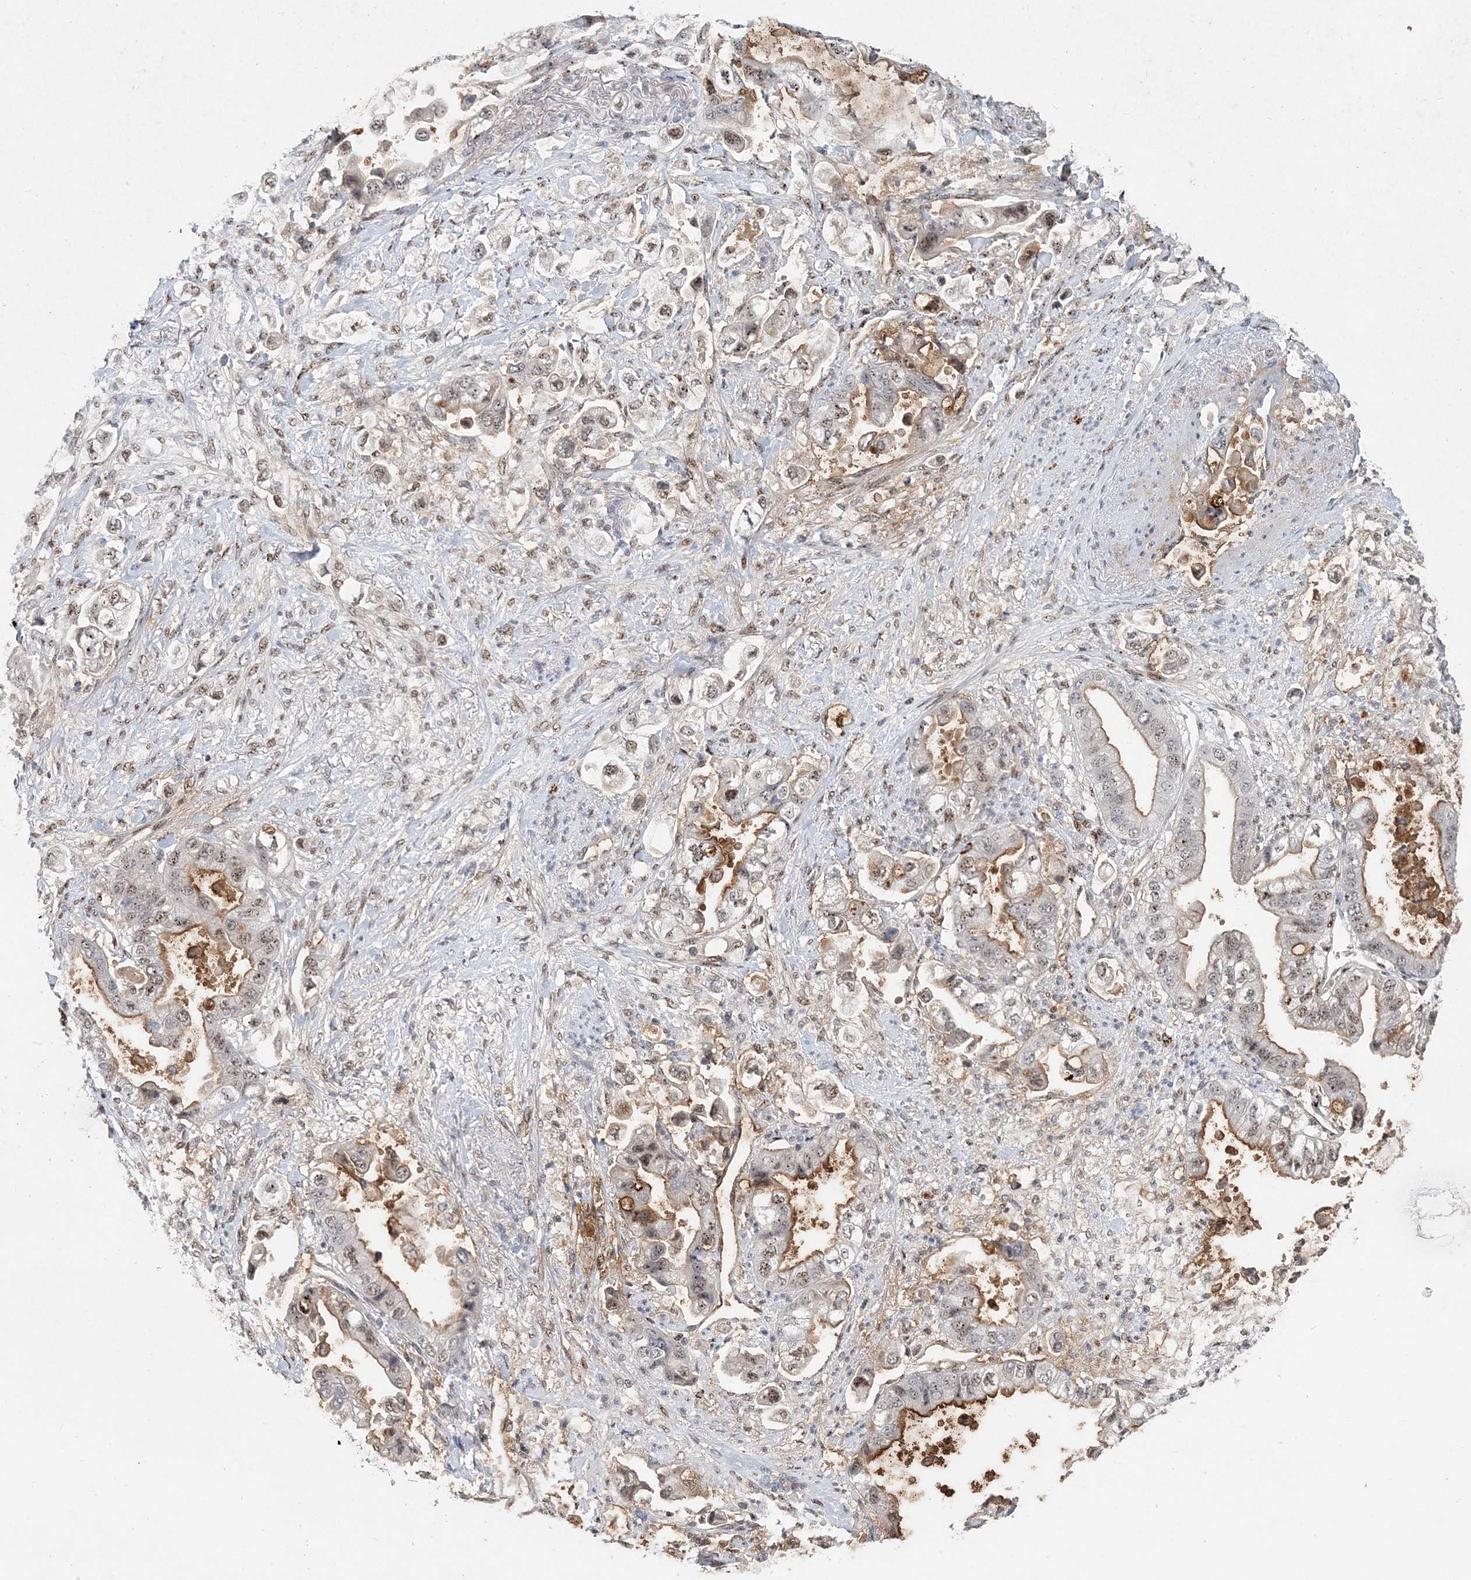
{"staining": {"intensity": "moderate", "quantity": "<25%", "location": "cytoplasmic/membranous,nuclear"}, "tissue": "stomach cancer", "cell_type": "Tumor cells", "image_type": "cancer", "snomed": [{"axis": "morphology", "description": "Adenocarcinoma, NOS"}, {"axis": "topography", "description": "Stomach"}], "caption": "This micrograph displays immunohistochemistry staining of human stomach adenocarcinoma, with low moderate cytoplasmic/membranous and nuclear expression in approximately <25% of tumor cells.", "gene": "GIN1", "patient": {"sex": "male", "age": 62}}